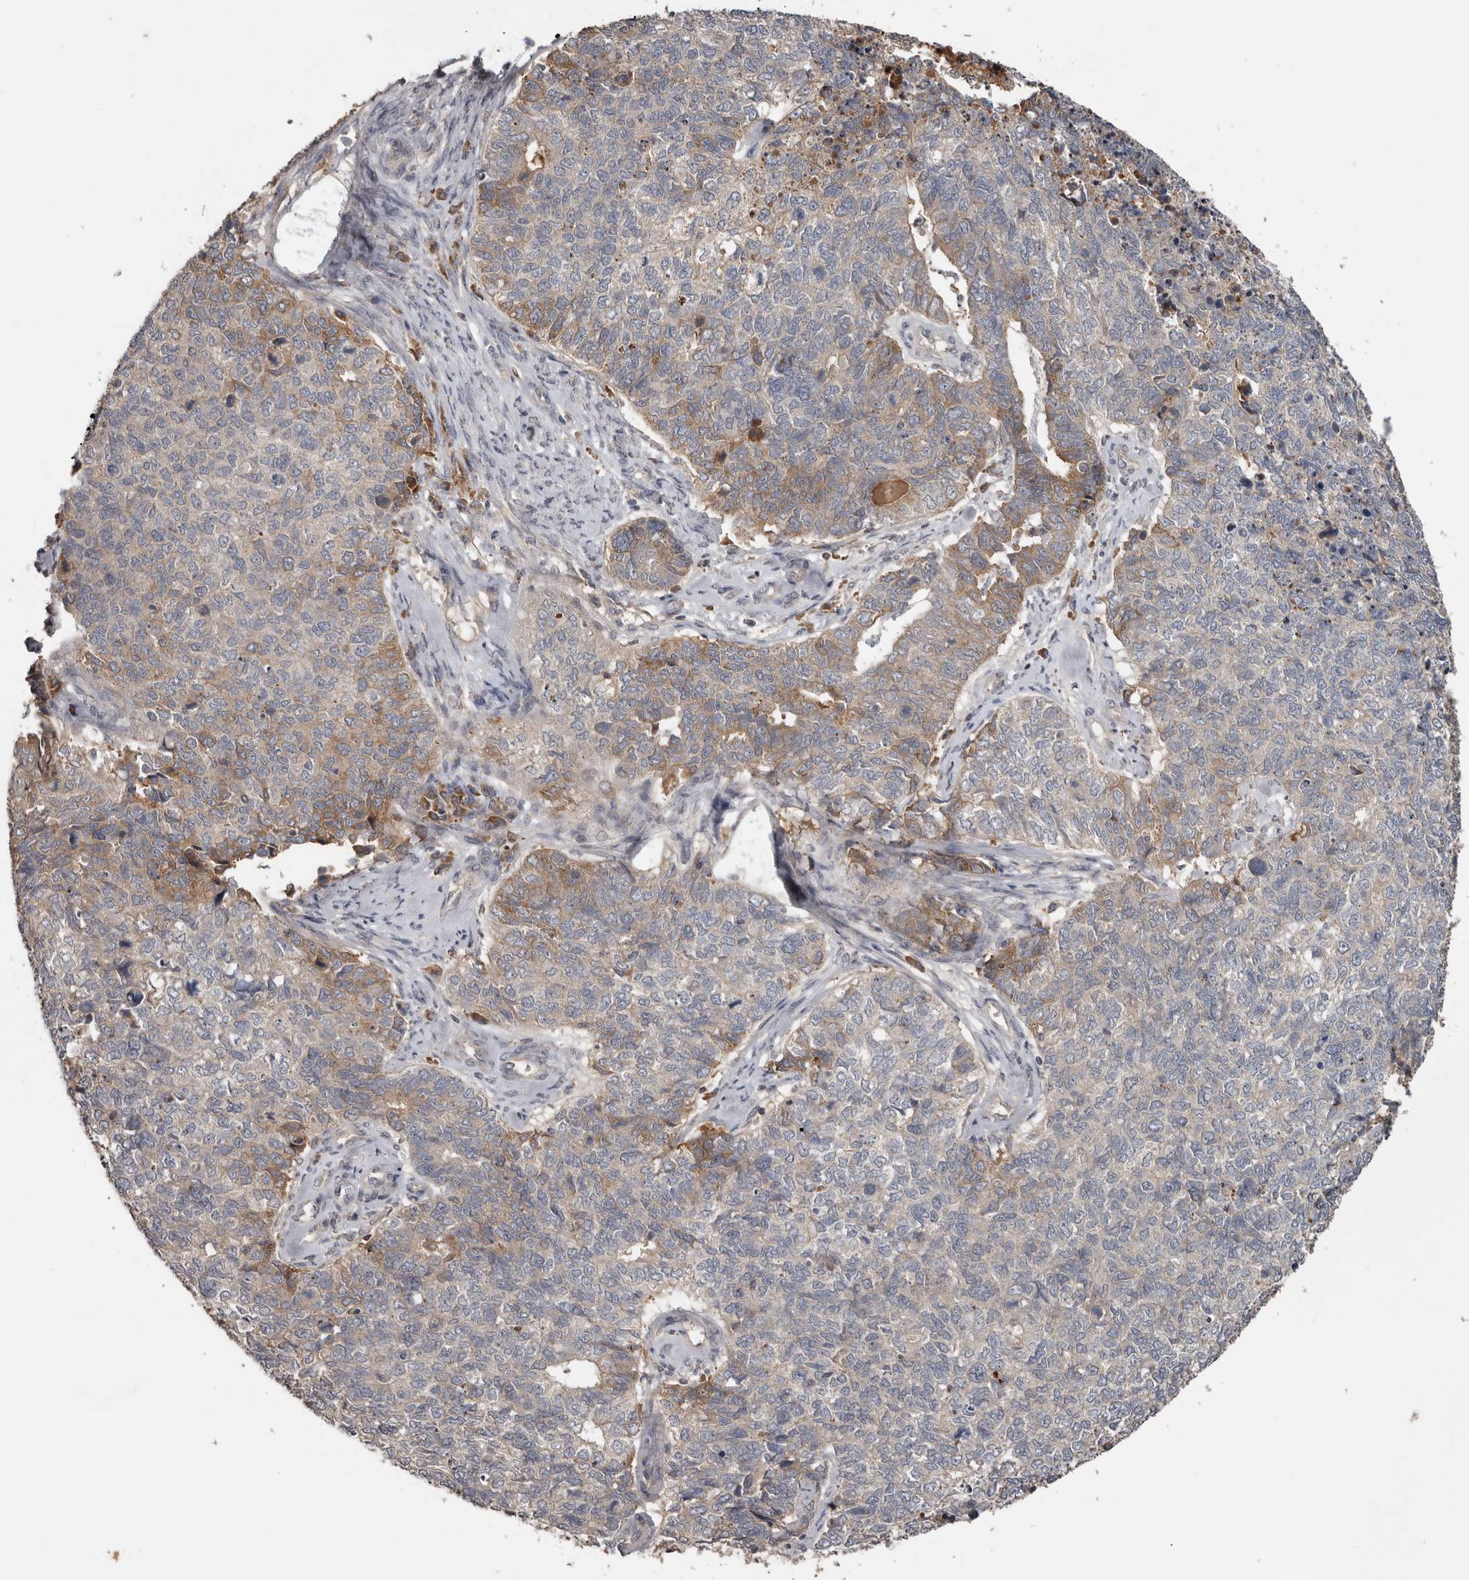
{"staining": {"intensity": "moderate", "quantity": "<25%", "location": "cytoplasmic/membranous"}, "tissue": "cervical cancer", "cell_type": "Tumor cells", "image_type": "cancer", "snomed": [{"axis": "morphology", "description": "Squamous cell carcinoma, NOS"}, {"axis": "topography", "description": "Cervix"}], "caption": "This histopathology image demonstrates cervical squamous cell carcinoma stained with immunohistochemistry (IHC) to label a protein in brown. The cytoplasmic/membranous of tumor cells show moderate positivity for the protein. Nuclei are counter-stained blue.", "gene": "NMUR1", "patient": {"sex": "female", "age": 63}}